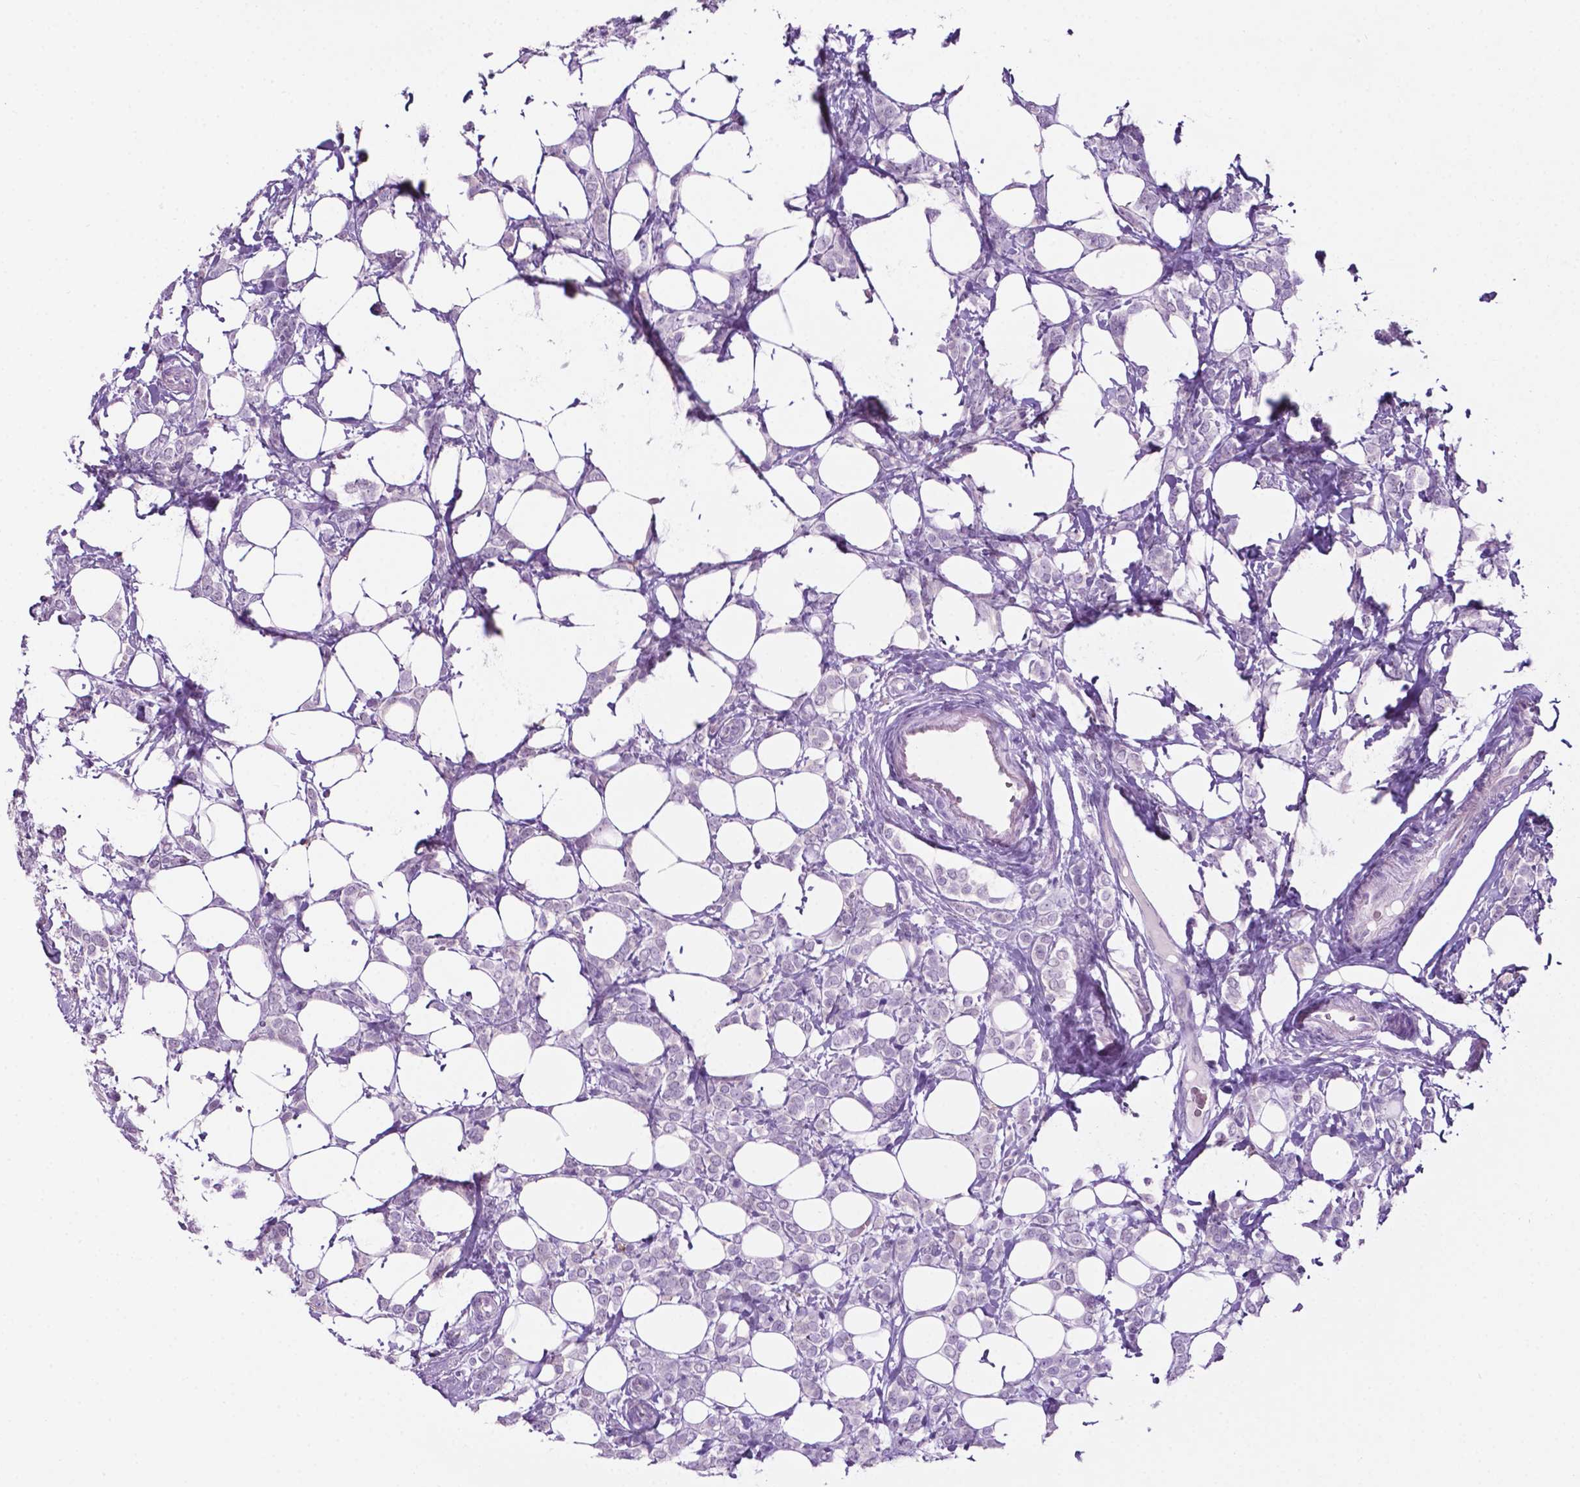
{"staining": {"intensity": "negative", "quantity": "none", "location": "none"}, "tissue": "breast cancer", "cell_type": "Tumor cells", "image_type": "cancer", "snomed": [{"axis": "morphology", "description": "Lobular carcinoma"}, {"axis": "topography", "description": "Breast"}], "caption": "Tumor cells show no significant protein staining in breast cancer. (DAB immunohistochemistry (IHC) with hematoxylin counter stain).", "gene": "PHGR1", "patient": {"sex": "female", "age": 49}}